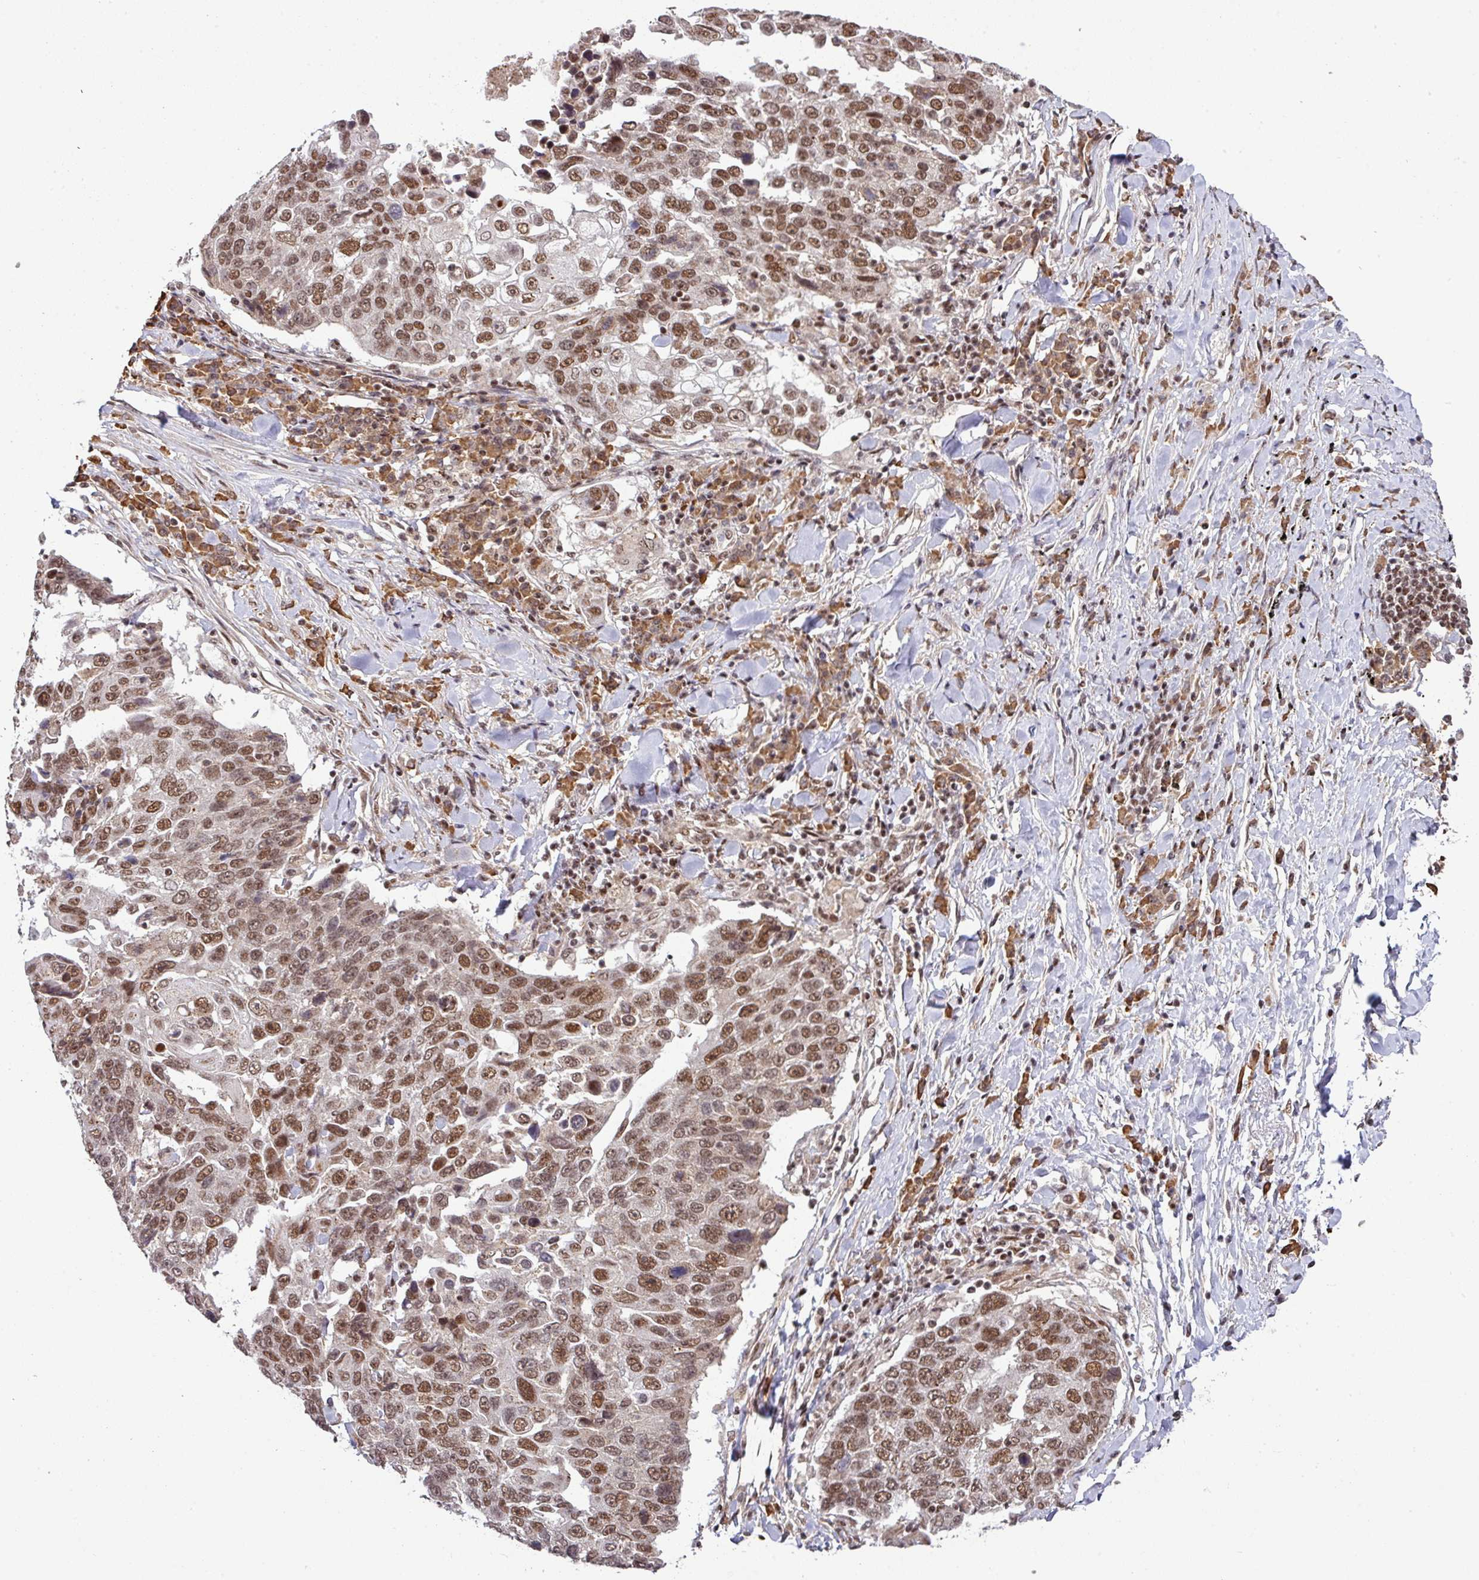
{"staining": {"intensity": "moderate", "quantity": ">75%", "location": "nuclear"}, "tissue": "lung cancer", "cell_type": "Tumor cells", "image_type": "cancer", "snomed": [{"axis": "morphology", "description": "Squamous cell carcinoma, NOS"}, {"axis": "topography", "description": "Lung"}], "caption": "Immunohistochemical staining of human lung squamous cell carcinoma shows medium levels of moderate nuclear protein staining in about >75% of tumor cells.", "gene": "PHF23", "patient": {"sex": "male", "age": 66}}